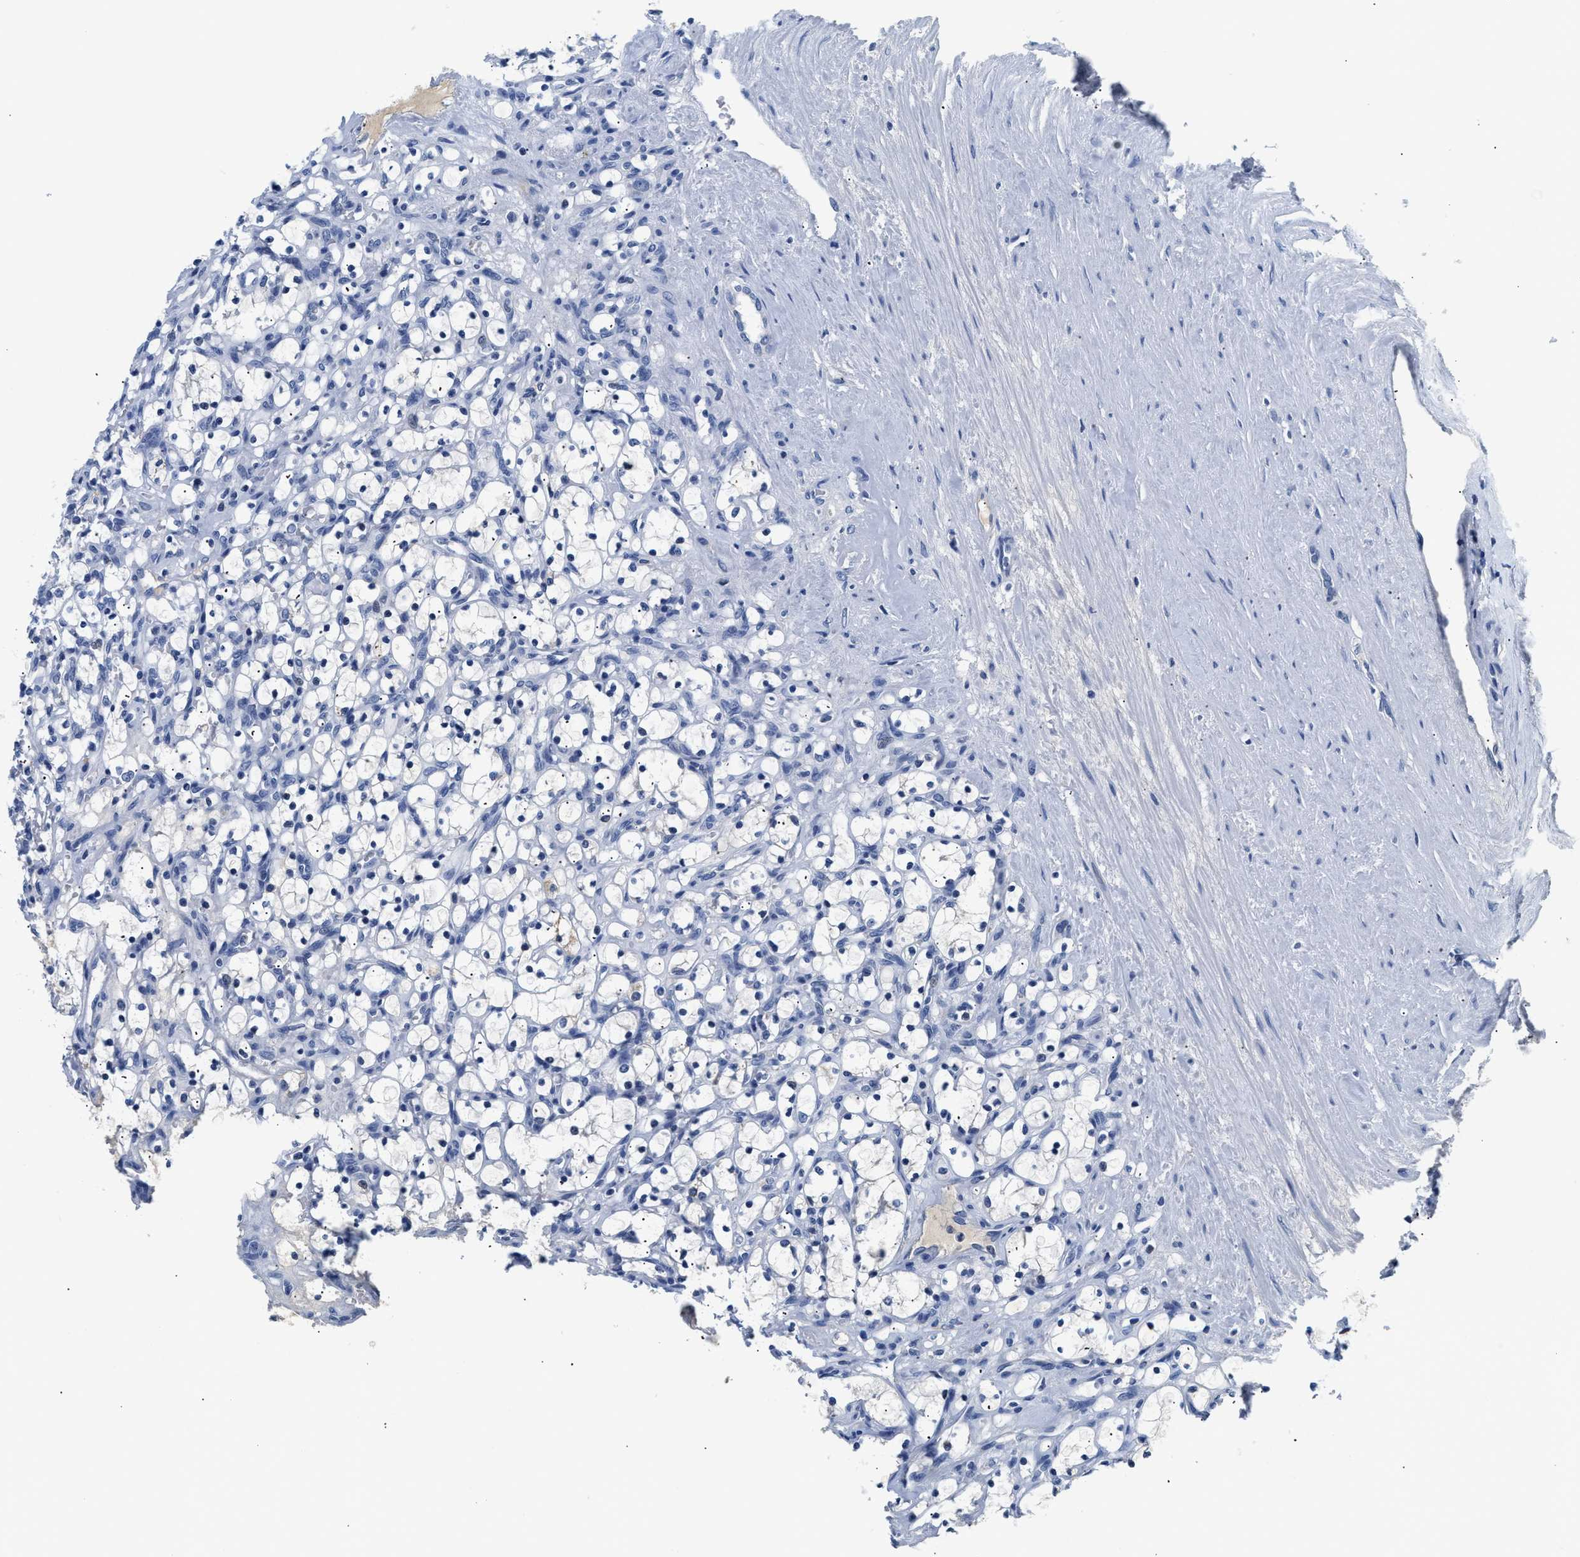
{"staining": {"intensity": "negative", "quantity": "none", "location": "none"}, "tissue": "renal cancer", "cell_type": "Tumor cells", "image_type": "cancer", "snomed": [{"axis": "morphology", "description": "Adenocarcinoma, NOS"}, {"axis": "topography", "description": "Kidney"}], "caption": "Immunohistochemistry (IHC) histopathology image of renal adenocarcinoma stained for a protein (brown), which displays no expression in tumor cells.", "gene": "PCK2", "patient": {"sex": "female", "age": 69}}